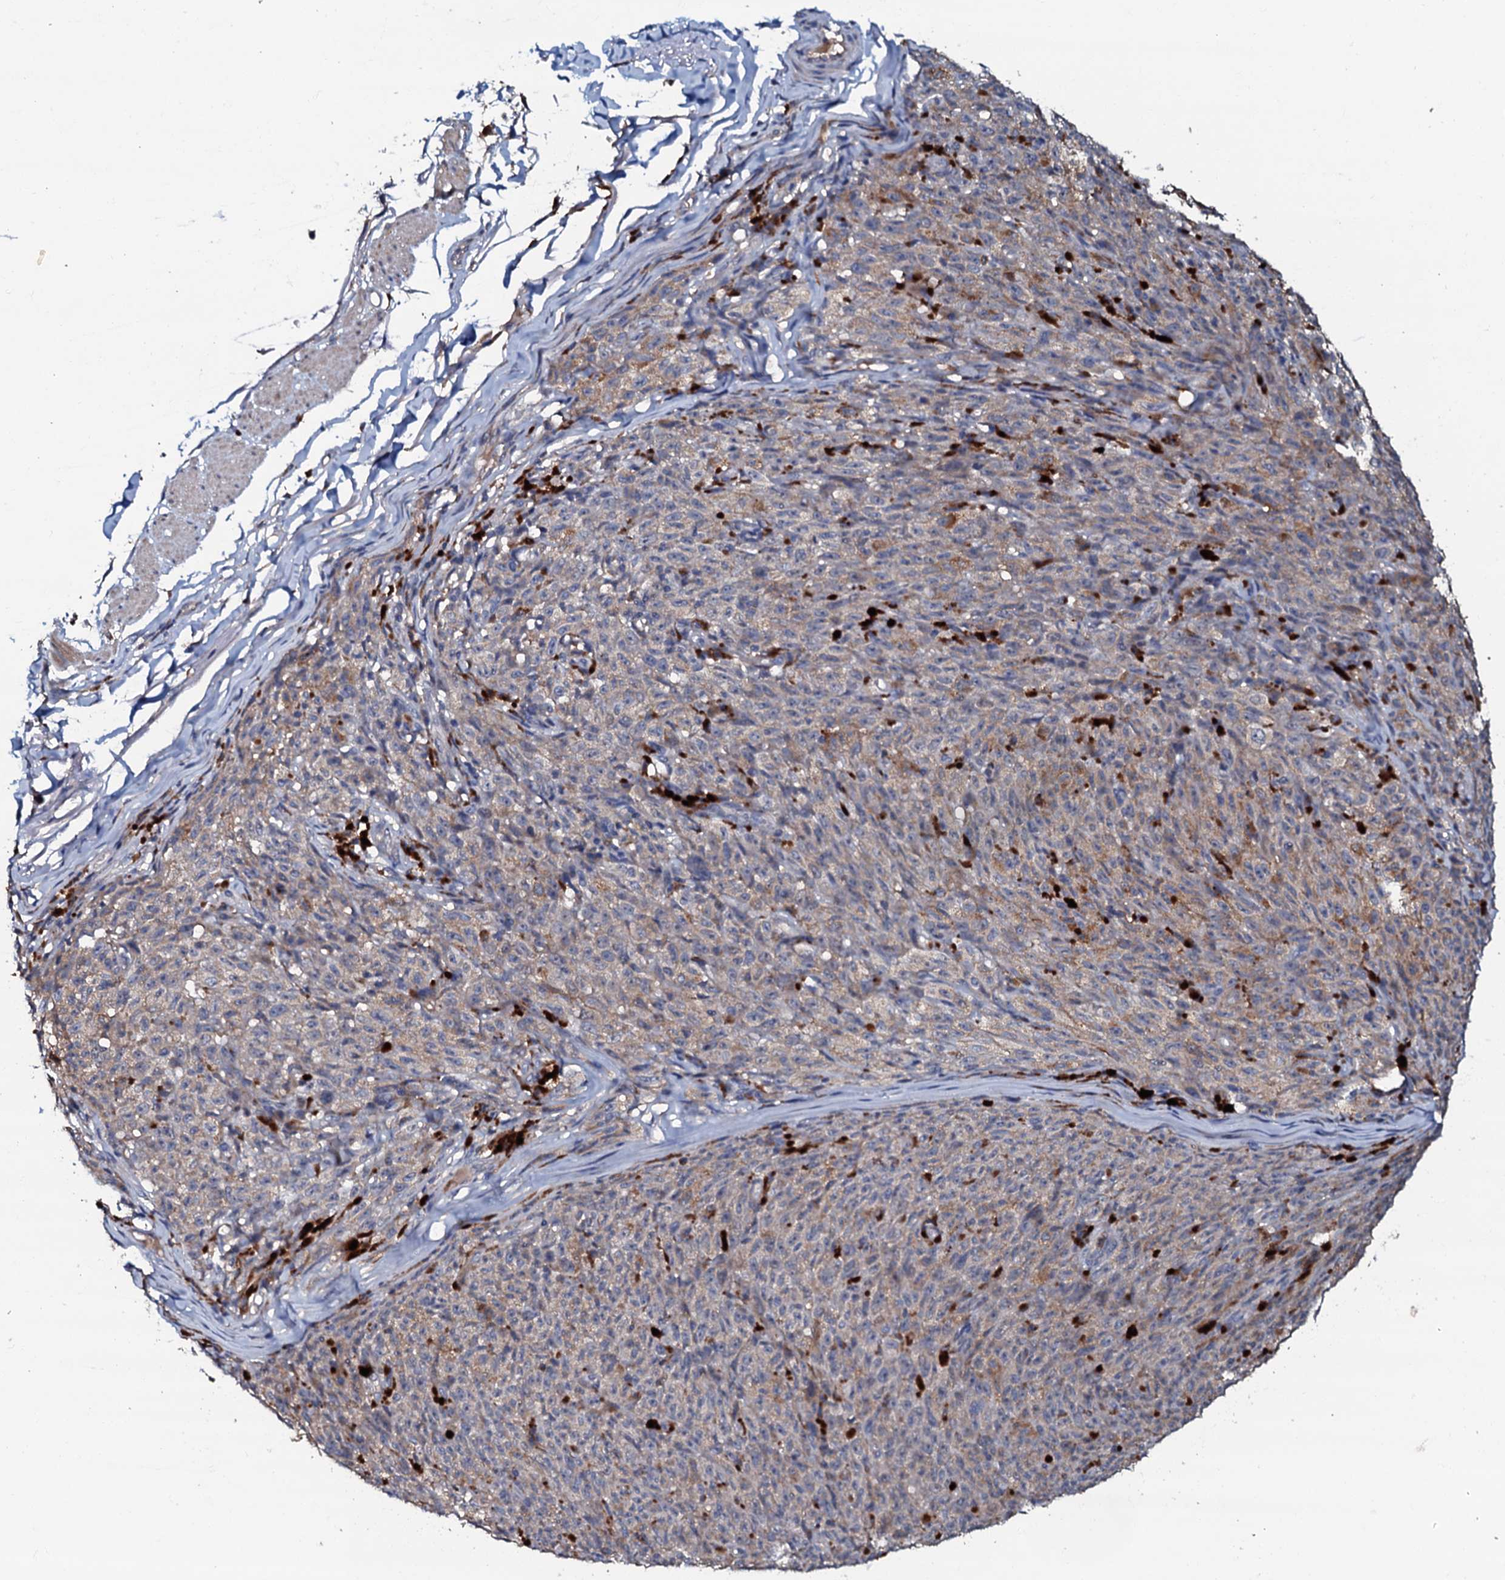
{"staining": {"intensity": "weak", "quantity": ">75%", "location": "cytoplasmic/membranous"}, "tissue": "melanoma", "cell_type": "Tumor cells", "image_type": "cancer", "snomed": [{"axis": "morphology", "description": "Malignant melanoma, NOS"}, {"axis": "topography", "description": "Skin"}], "caption": "A low amount of weak cytoplasmic/membranous staining is identified in about >75% of tumor cells in melanoma tissue. (DAB IHC with brightfield microscopy, high magnification).", "gene": "CPNE2", "patient": {"sex": "female", "age": 82}}